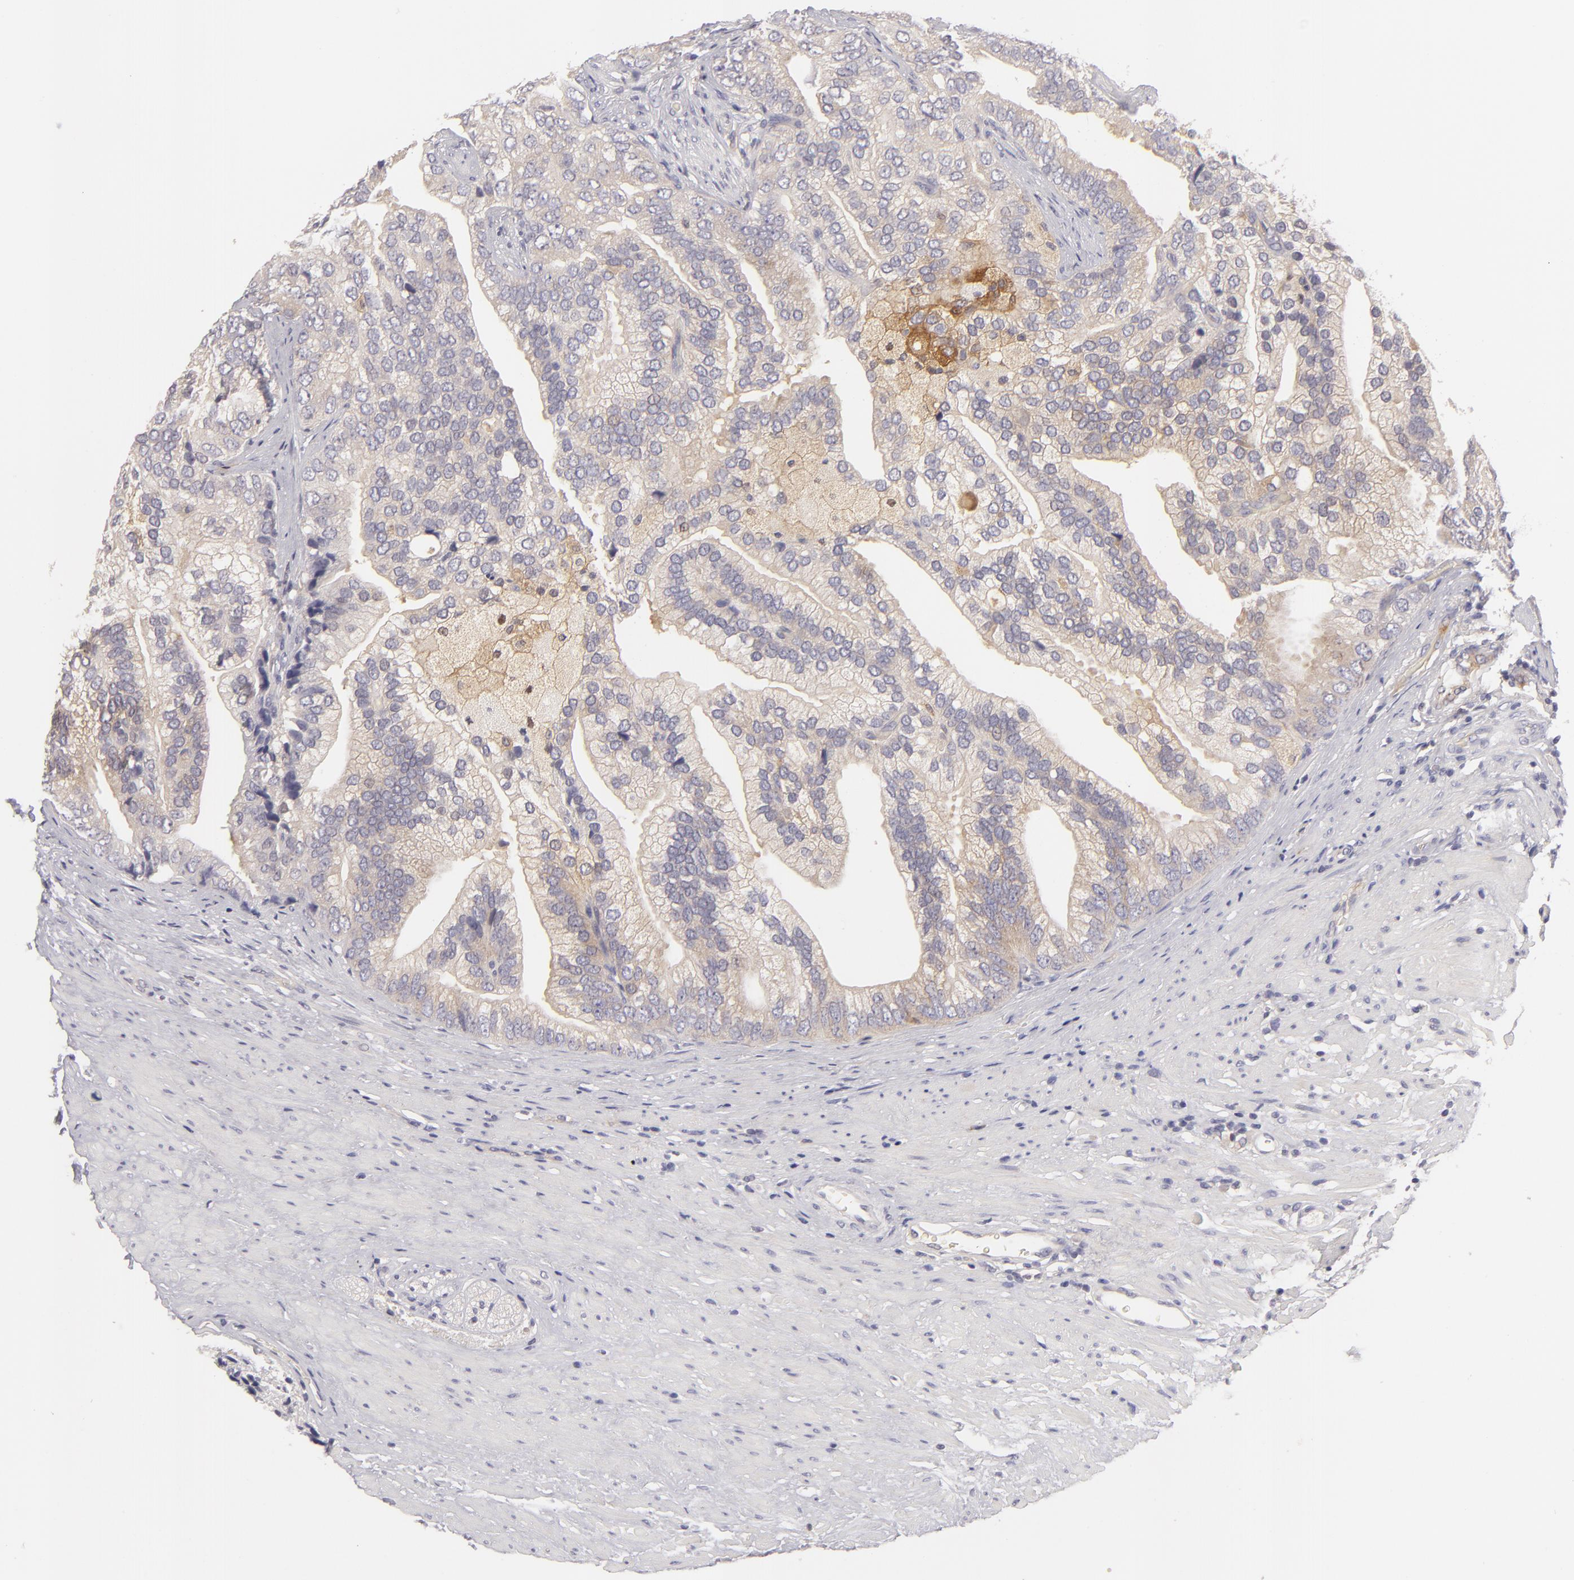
{"staining": {"intensity": "moderate", "quantity": ">75%", "location": "cytoplasmic/membranous"}, "tissue": "prostate cancer", "cell_type": "Tumor cells", "image_type": "cancer", "snomed": [{"axis": "morphology", "description": "Adenocarcinoma, Low grade"}, {"axis": "topography", "description": "Prostate"}], "caption": "Immunohistochemistry (IHC) image of neoplastic tissue: human prostate cancer stained using IHC demonstrates medium levels of moderate protein expression localized specifically in the cytoplasmic/membranous of tumor cells, appearing as a cytoplasmic/membranous brown color.", "gene": "MMP10", "patient": {"sex": "male", "age": 71}}